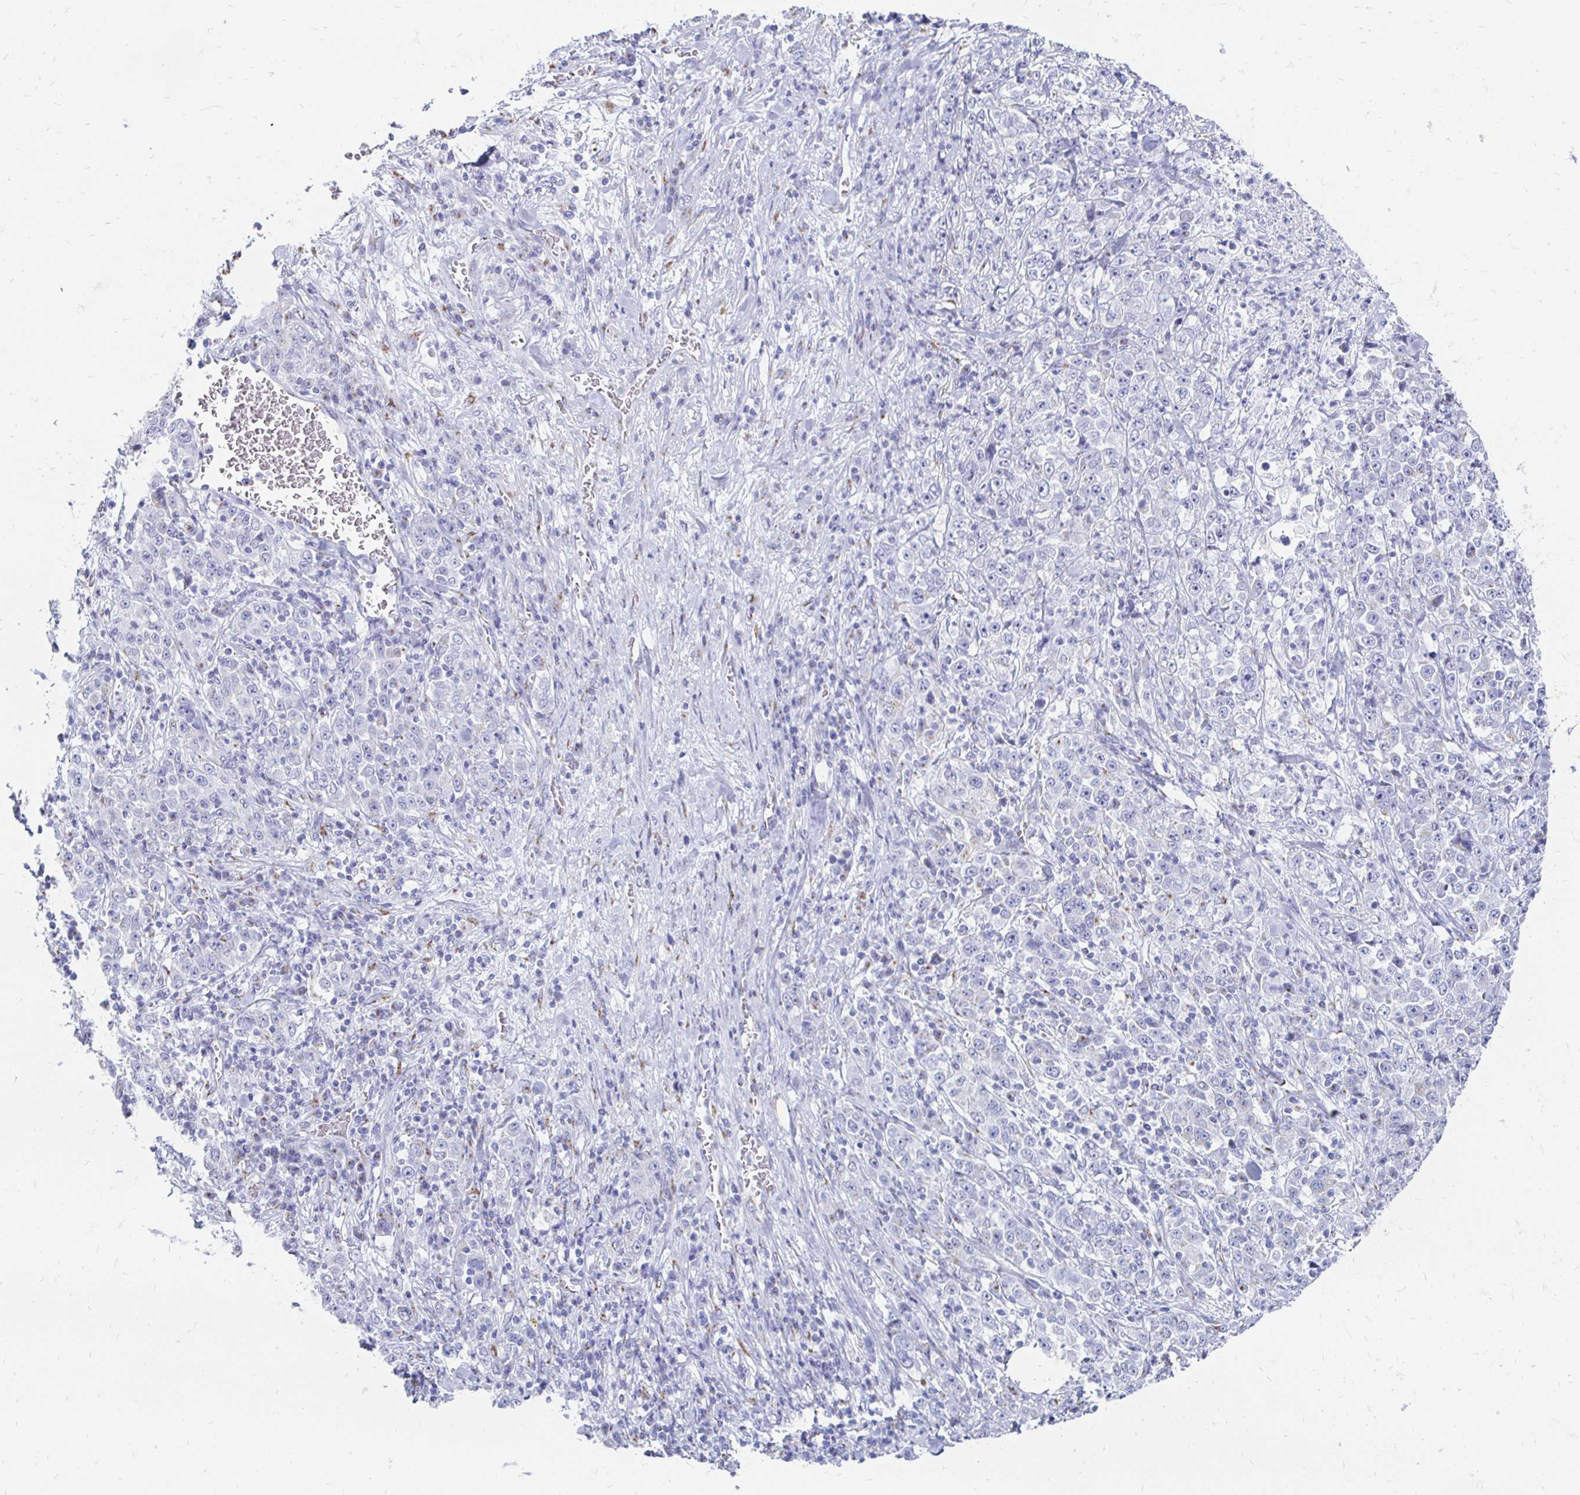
{"staining": {"intensity": "negative", "quantity": "none", "location": "none"}, "tissue": "stomach cancer", "cell_type": "Tumor cells", "image_type": "cancer", "snomed": [{"axis": "morphology", "description": "Normal tissue, NOS"}, {"axis": "morphology", "description": "Adenocarcinoma, NOS"}, {"axis": "topography", "description": "Stomach, upper"}, {"axis": "topography", "description": "Stomach"}], "caption": "Tumor cells are negative for brown protein staining in stomach cancer (adenocarcinoma). The staining is performed using DAB brown chromogen with nuclei counter-stained in using hematoxylin.", "gene": "PAGE4", "patient": {"sex": "male", "age": 59}}